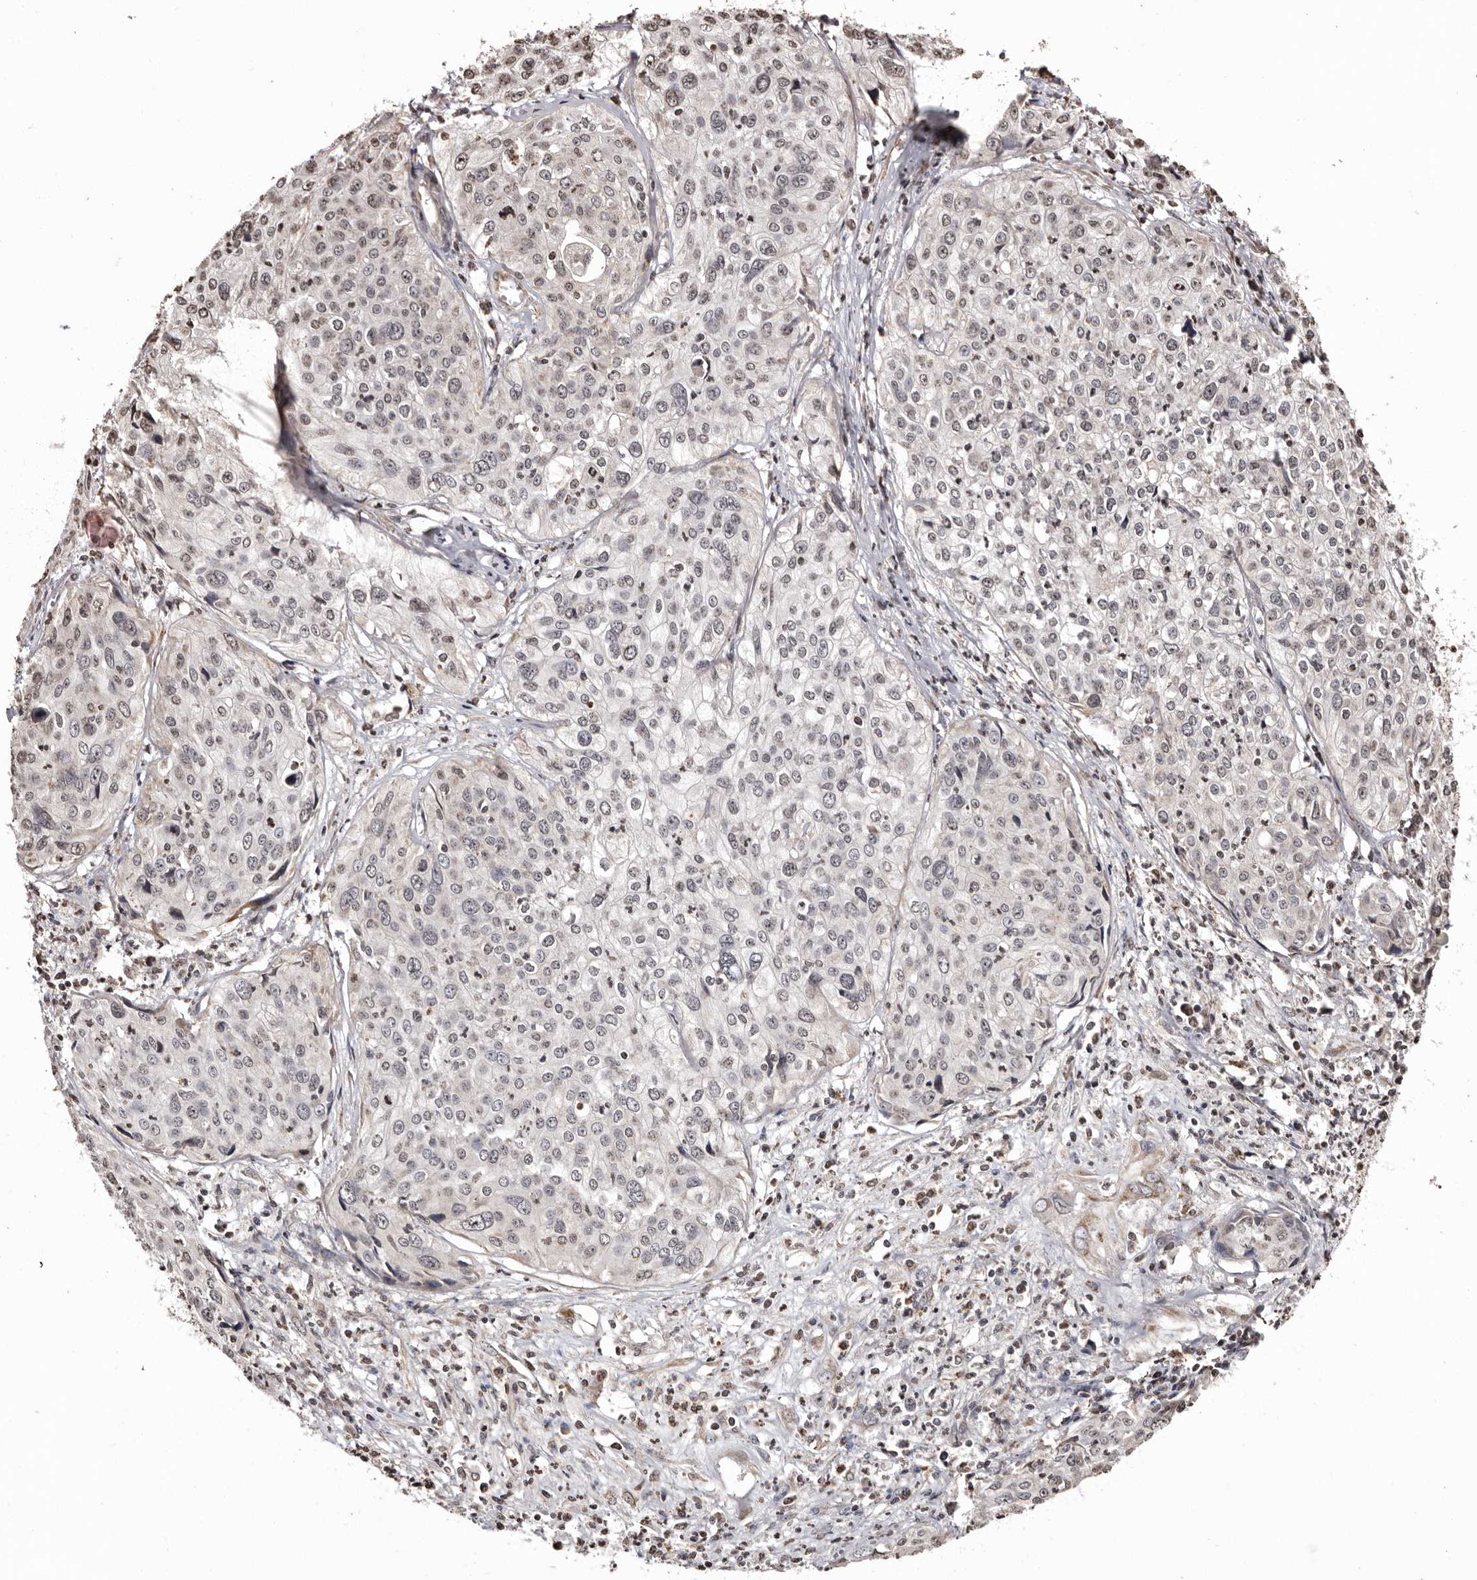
{"staining": {"intensity": "negative", "quantity": "none", "location": "none"}, "tissue": "cervical cancer", "cell_type": "Tumor cells", "image_type": "cancer", "snomed": [{"axis": "morphology", "description": "Squamous cell carcinoma, NOS"}, {"axis": "topography", "description": "Cervix"}], "caption": "DAB immunohistochemical staining of cervical cancer (squamous cell carcinoma) exhibits no significant positivity in tumor cells.", "gene": "CCDC190", "patient": {"sex": "female", "age": 31}}